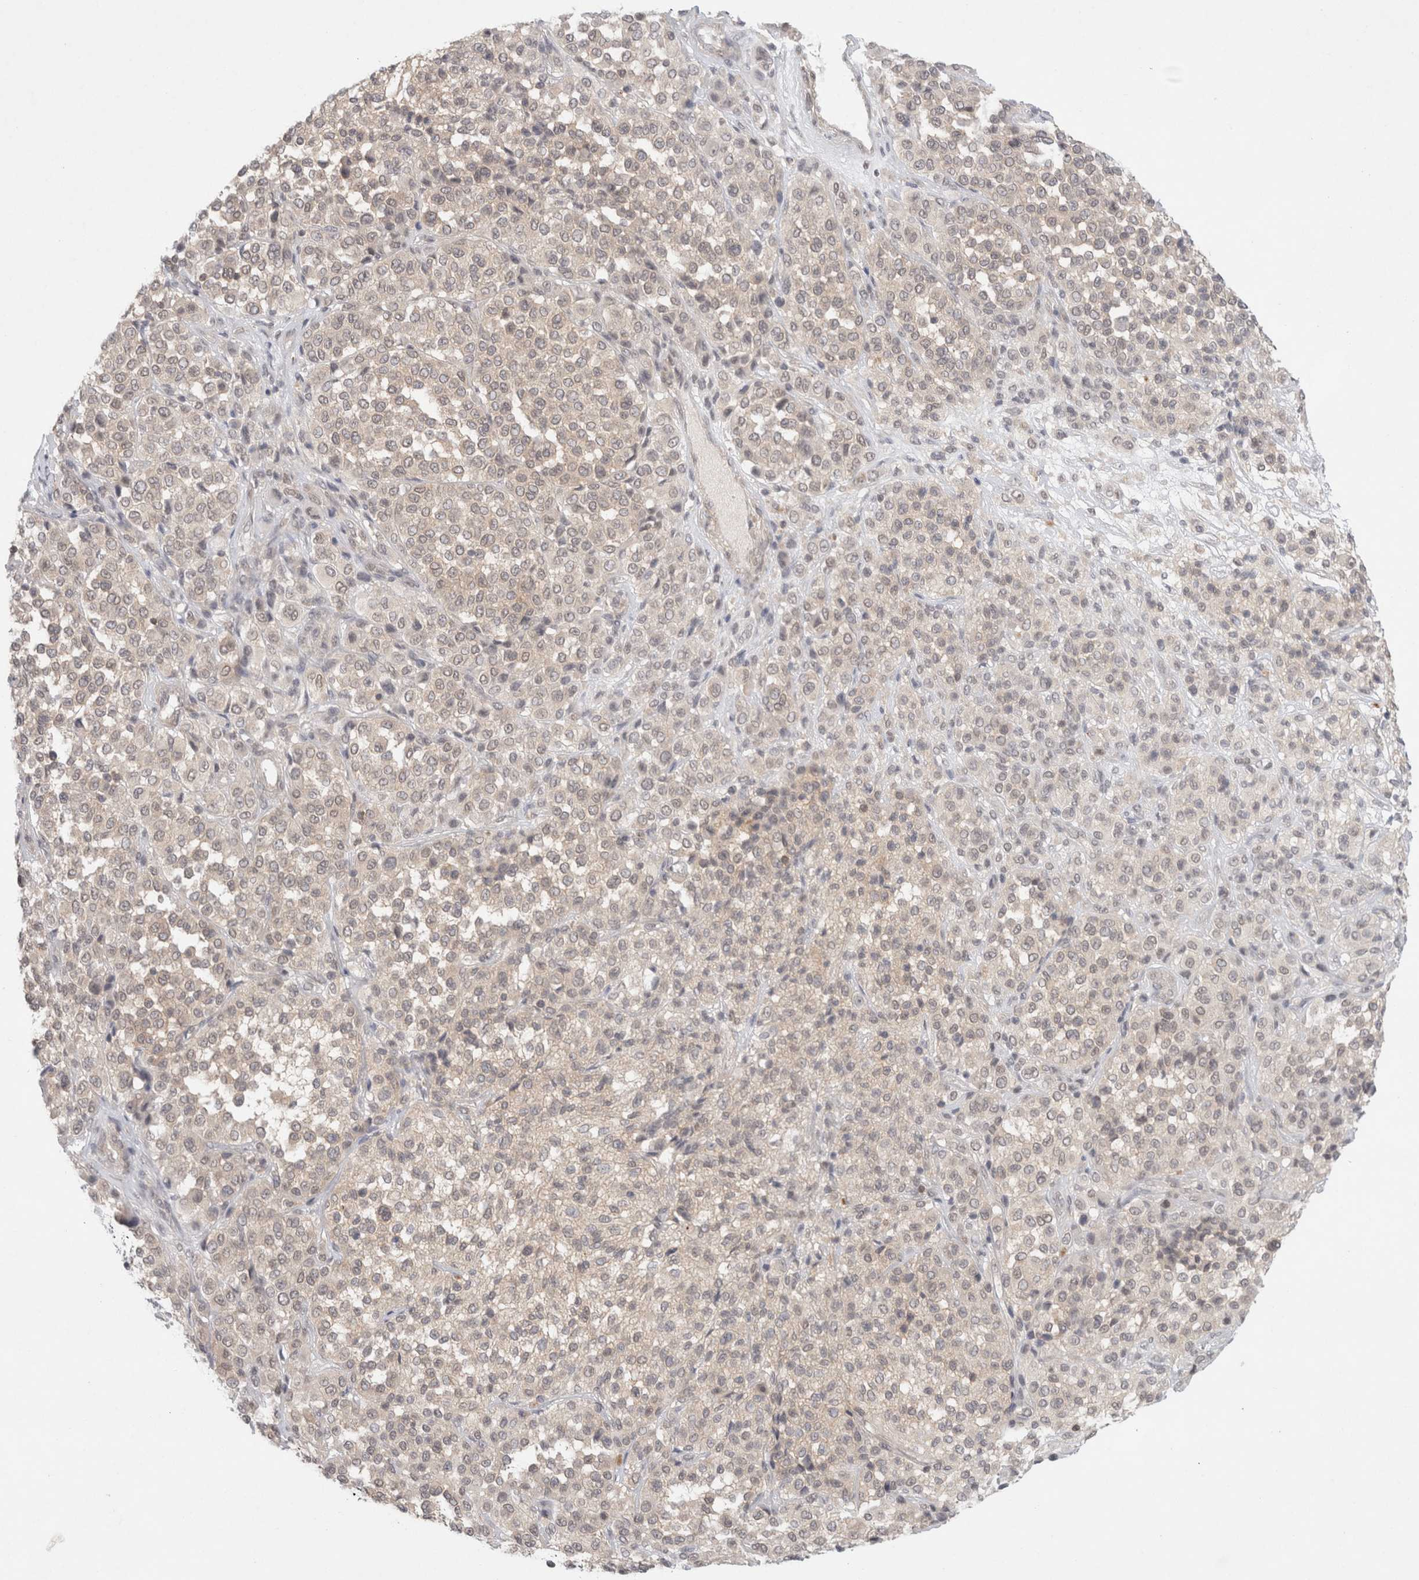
{"staining": {"intensity": "negative", "quantity": "none", "location": "none"}, "tissue": "melanoma", "cell_type": "Tumor cells", "image_type": "cancer", "snomed": [{"axis": "morphology", "description": "Malignant melanoma, Metastatic site"}, {"axis": "topography", "description": "Pancreas"}], "caption": "The micrograph demonstrates no staining of tumor cells in malignant melanoma (metastatic site). (DAB IHC with hematoxylin counter stain).", "gene": "FBXO42", "patient": {"sex": "female", "age": 30}}